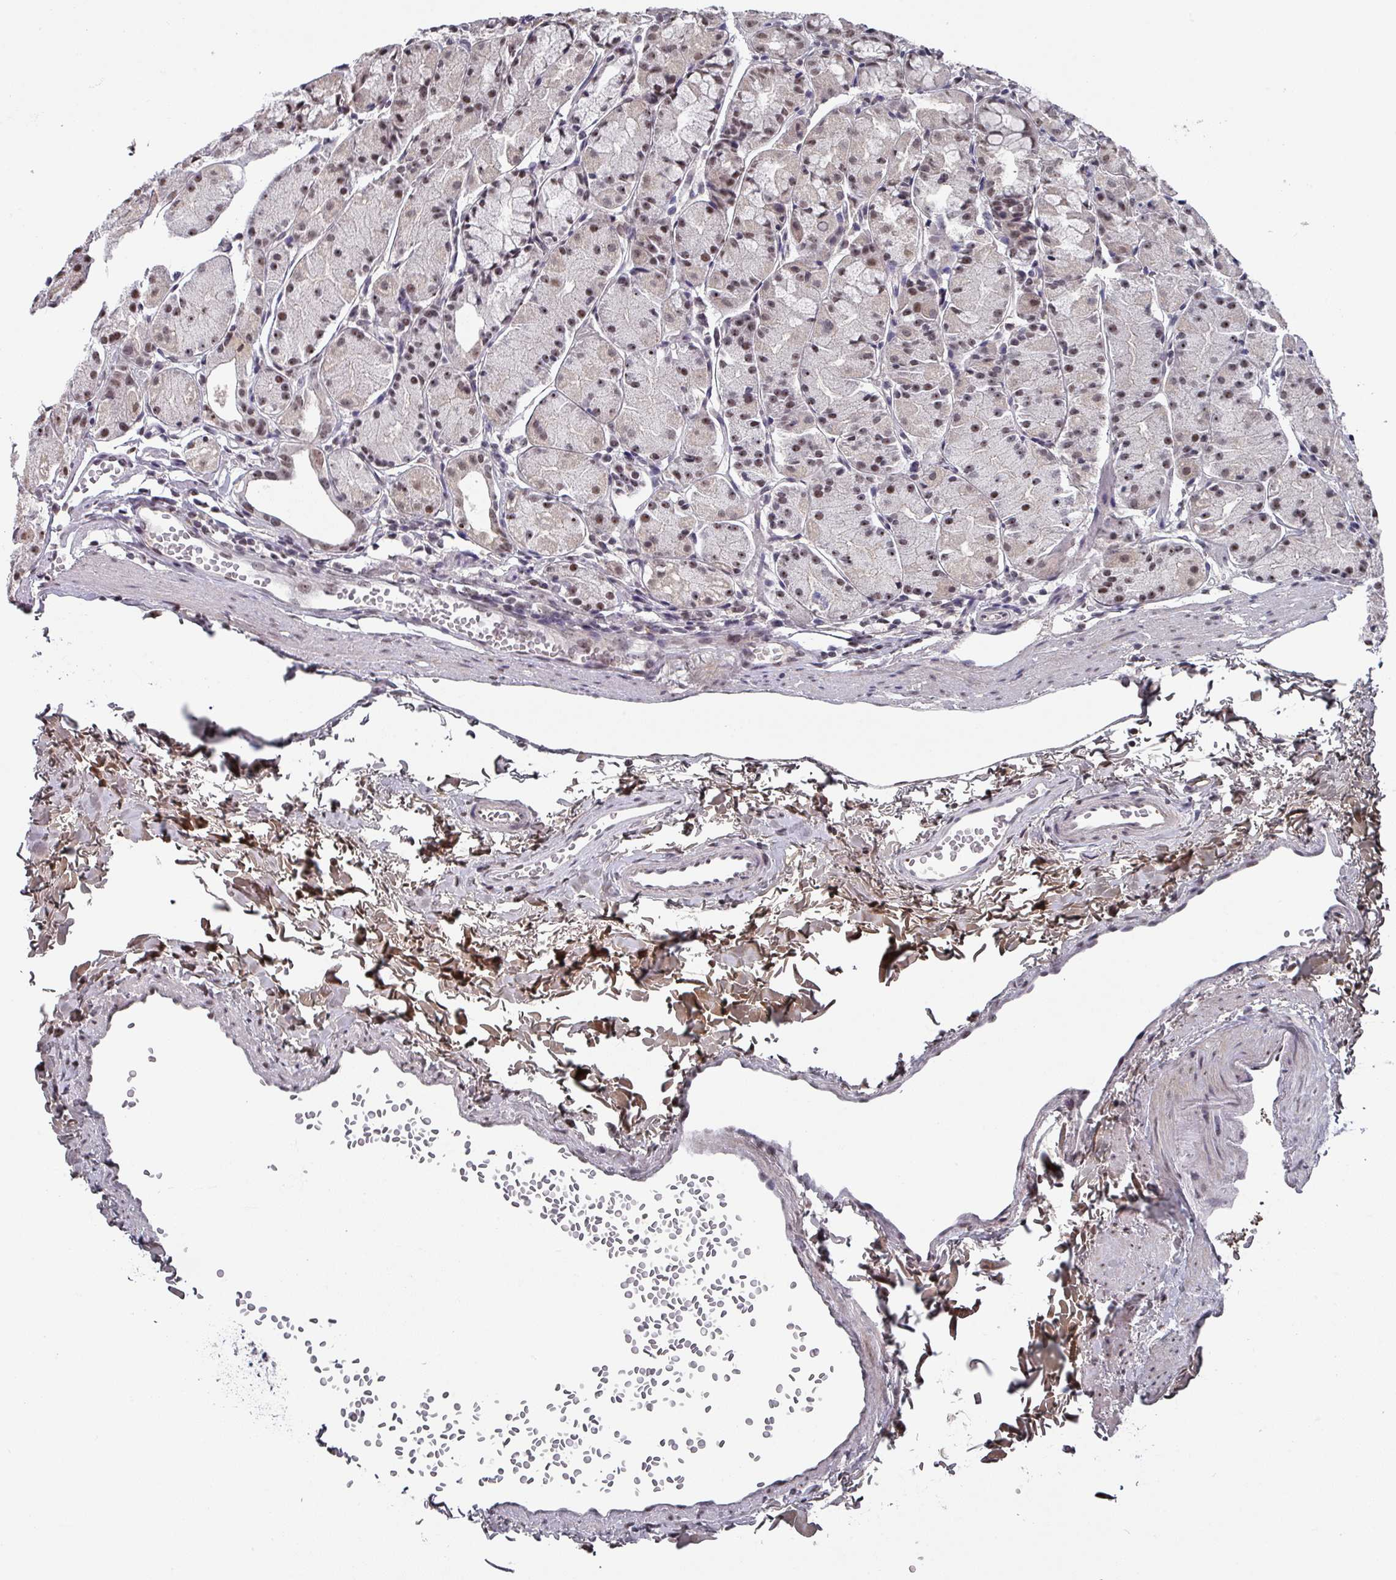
{"staining": {"intensity": "moderate", "quantity": "25%-75%", "location": "nuclear"}, "tissue": "stomach", "cell_type": "Glandular cells", "image_type": "normal", "snomed": [{"axis": "morphology", "description": "Normal tissue, NOS"}, {"axis": "topography", "description": "Stomach, upper"}], "caption": "Immunohistochemistry (IHC) photomicrograph of benign stomach stained for a protein (brown), which shows medium levels of moderate nuclear staining in approximately 25%-75% of glandular cells.", "gene": "ZNF654", "patient": {"sex": "male", "age": 47}}